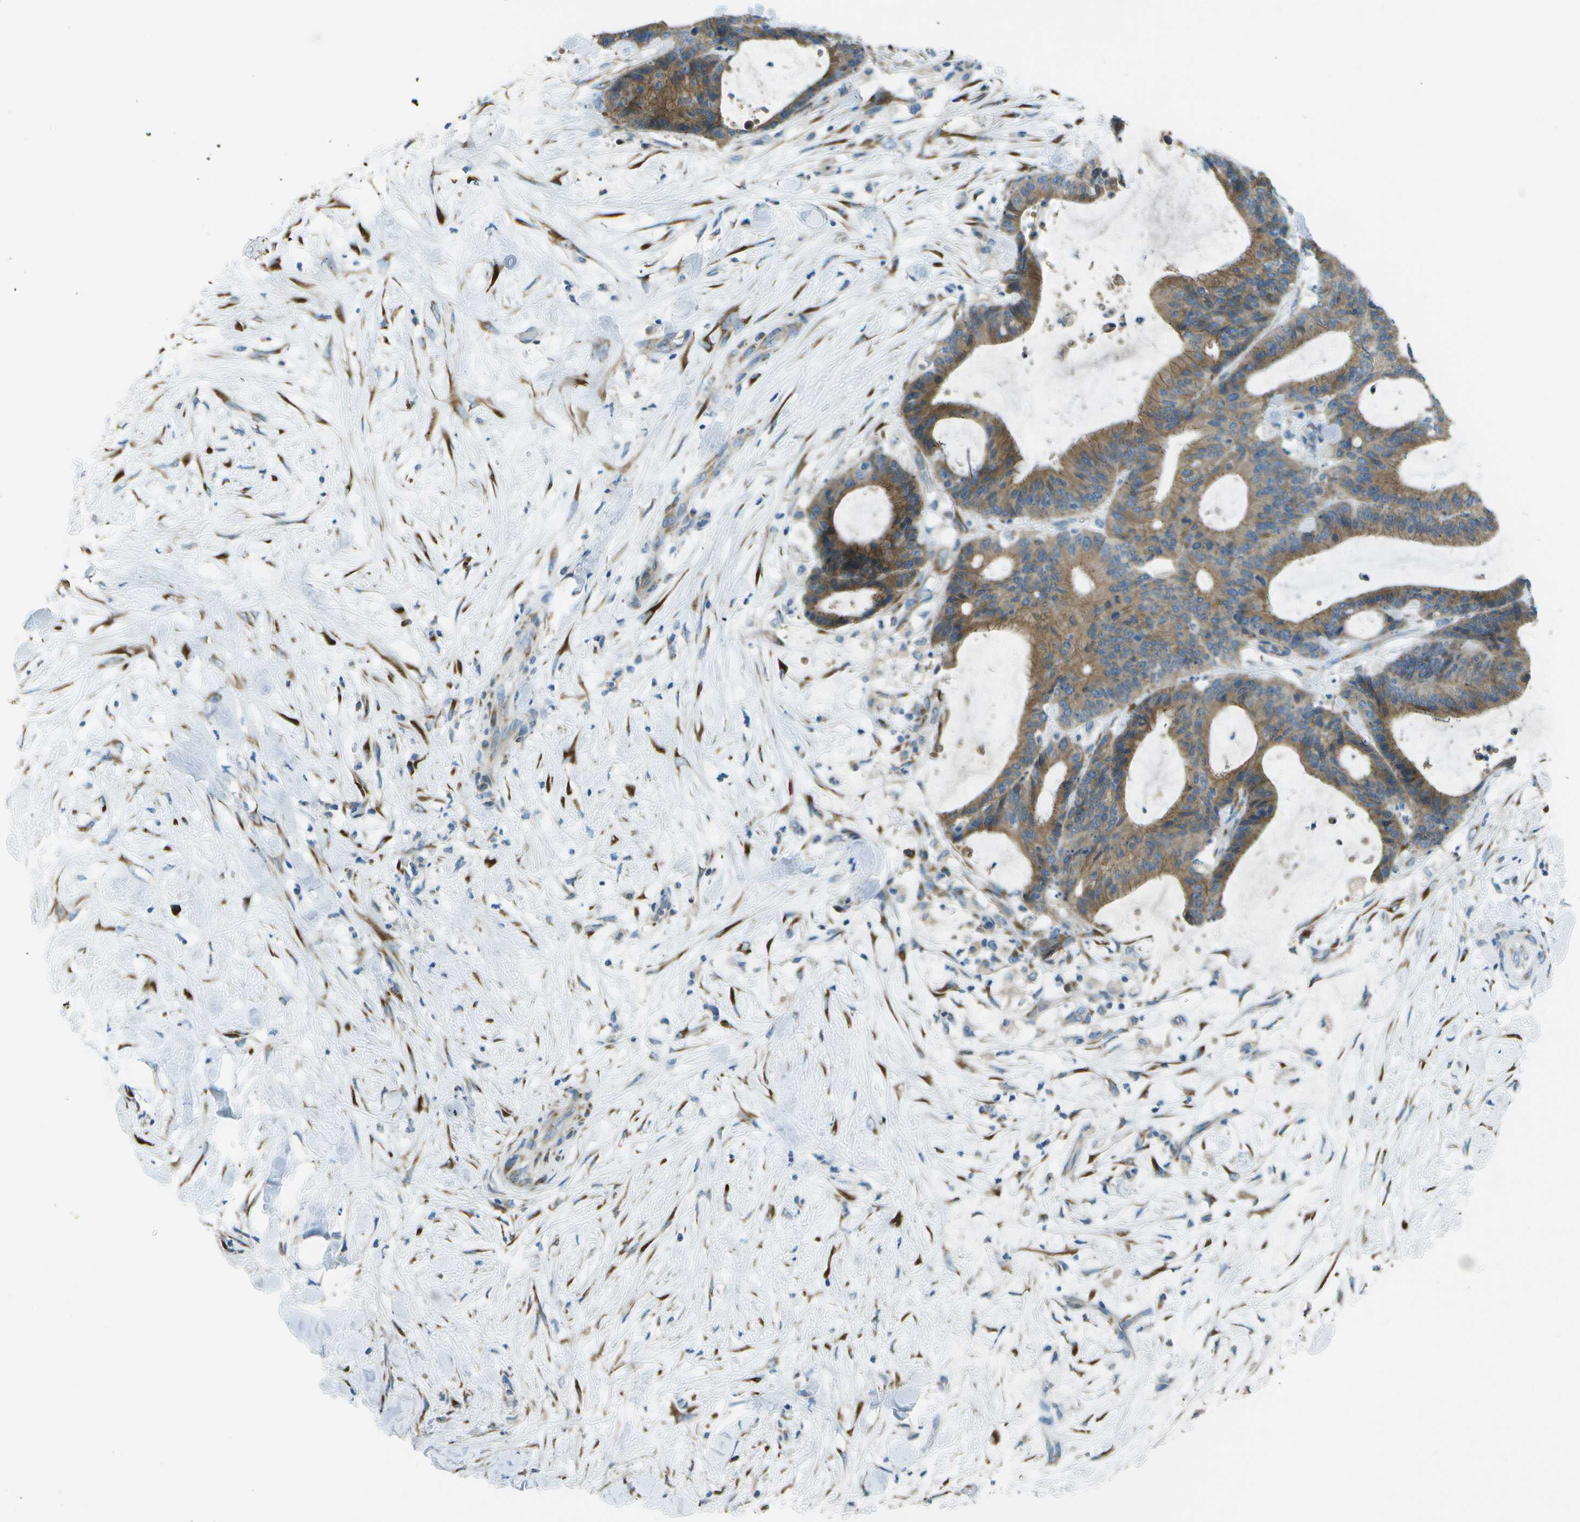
{"staining": {"intensity": "moderate", "quantity": ">75%", "location": "cytoplasmic/membranous"}, "tissue": "liver cancer", "cell_type": "Tumor cells", "image_type": "cancer", "snomed": [{"axis": "morphology", "description": "Cholangiocarcinoma"}, {"axis": "topography", "description": "Liver"}], "caption": "IHC (DAB (3,3'-diaminobenzidine)) staining of cholangiocarcinoma (liver) displays moderate cytoplasmic/membranous protein staining in about >75% of tumor cells.", "gene": "KCTD3", "patient": {"sex": "female", "age": 73}}